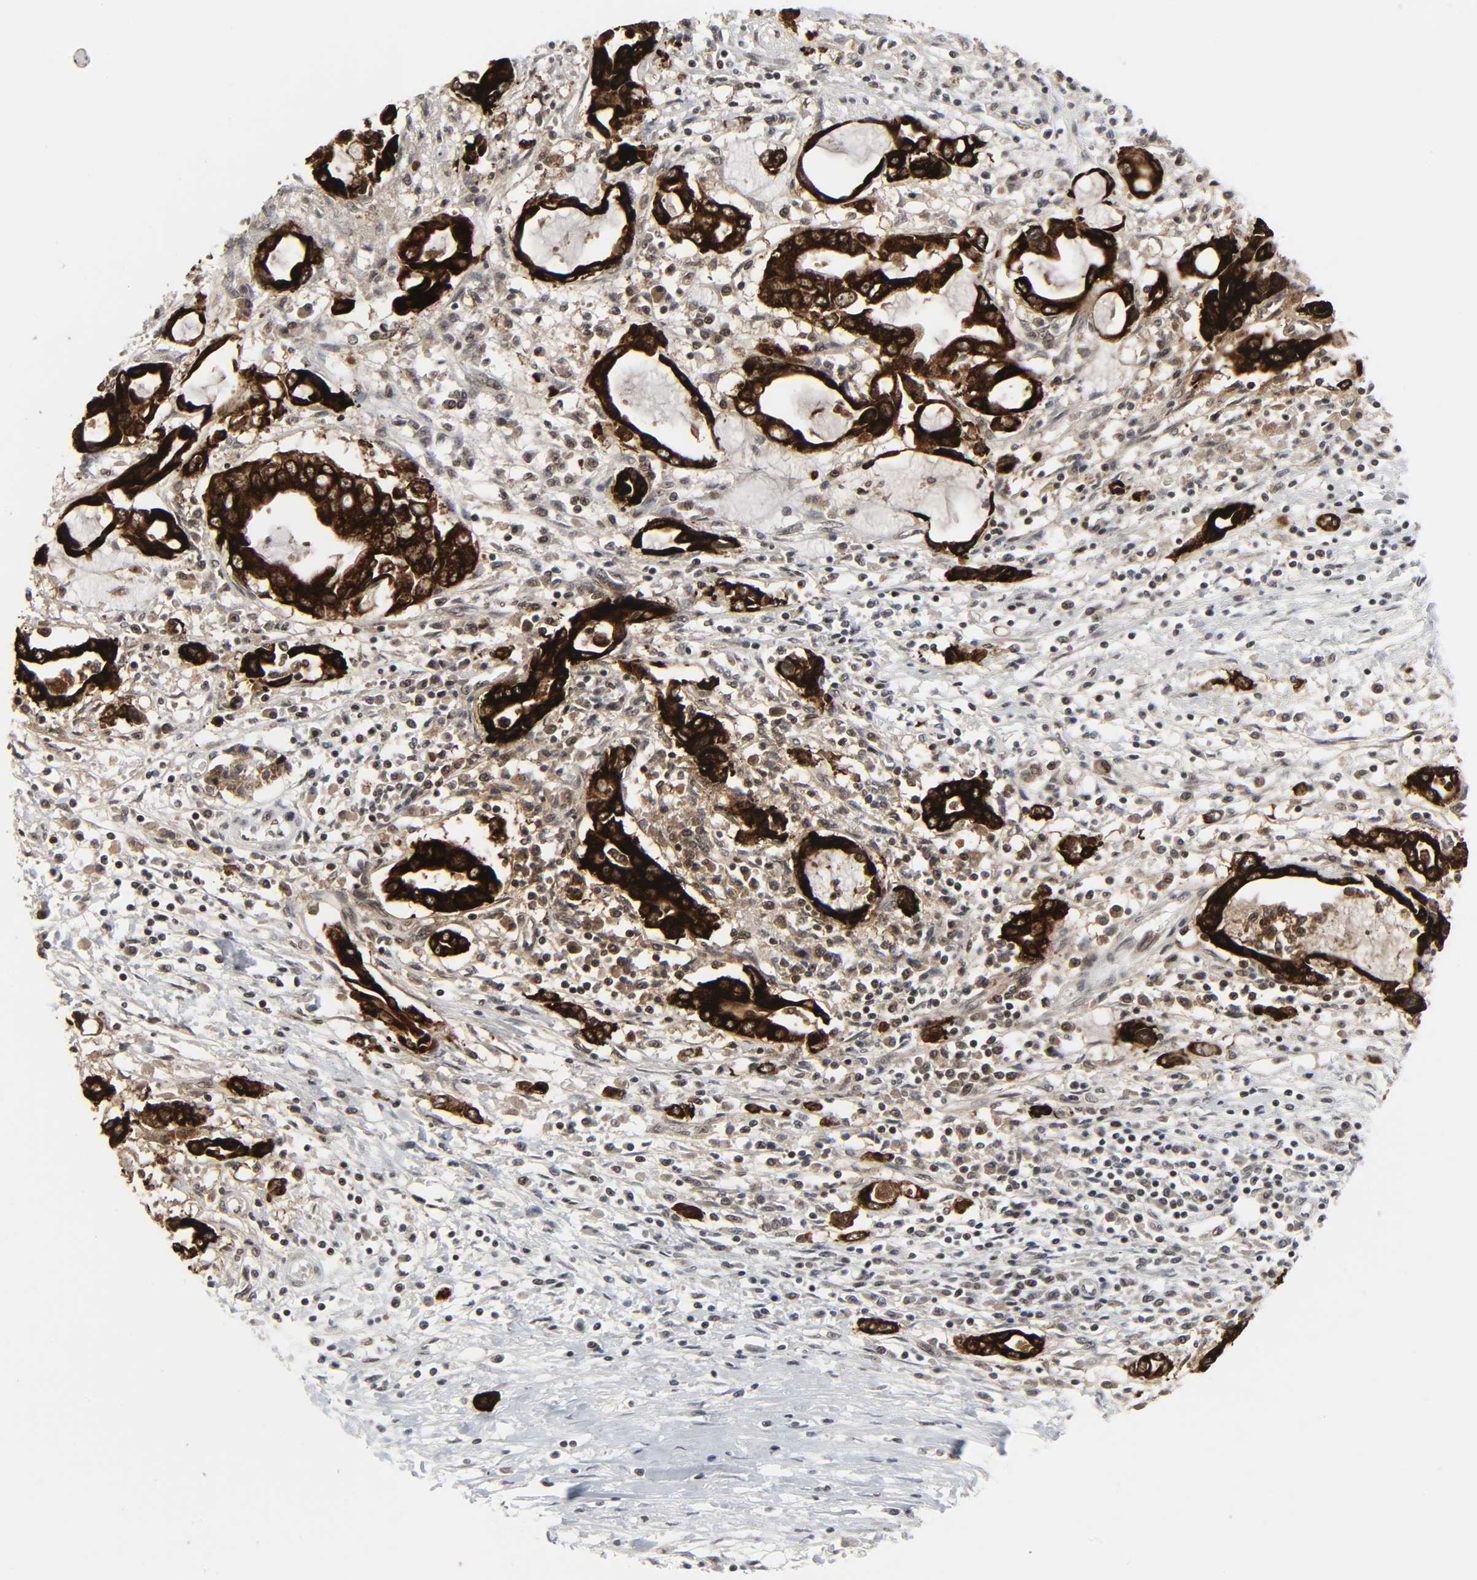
{"staining": {"intensity": "strong", "quantity": ">75%", "location": "cytoplasmic/membranous"}, "tissue": "pancreatic cancer", "cell_type": "Tumor cells", "image_type": "cancer", "snomed": [{"axis": "morphology", "description": "Adenocarcinoma, NOS"}, {"axis": "topography", "description": "Pancreas"}], "caption": "Protein expression analysis of human pancreatic cancer reveals strong cytoplasmic/membranous positivity in approximately >75% of tumor cells.", "gene": "MUC1", "patient": {"sex": "female", "age": 57}}